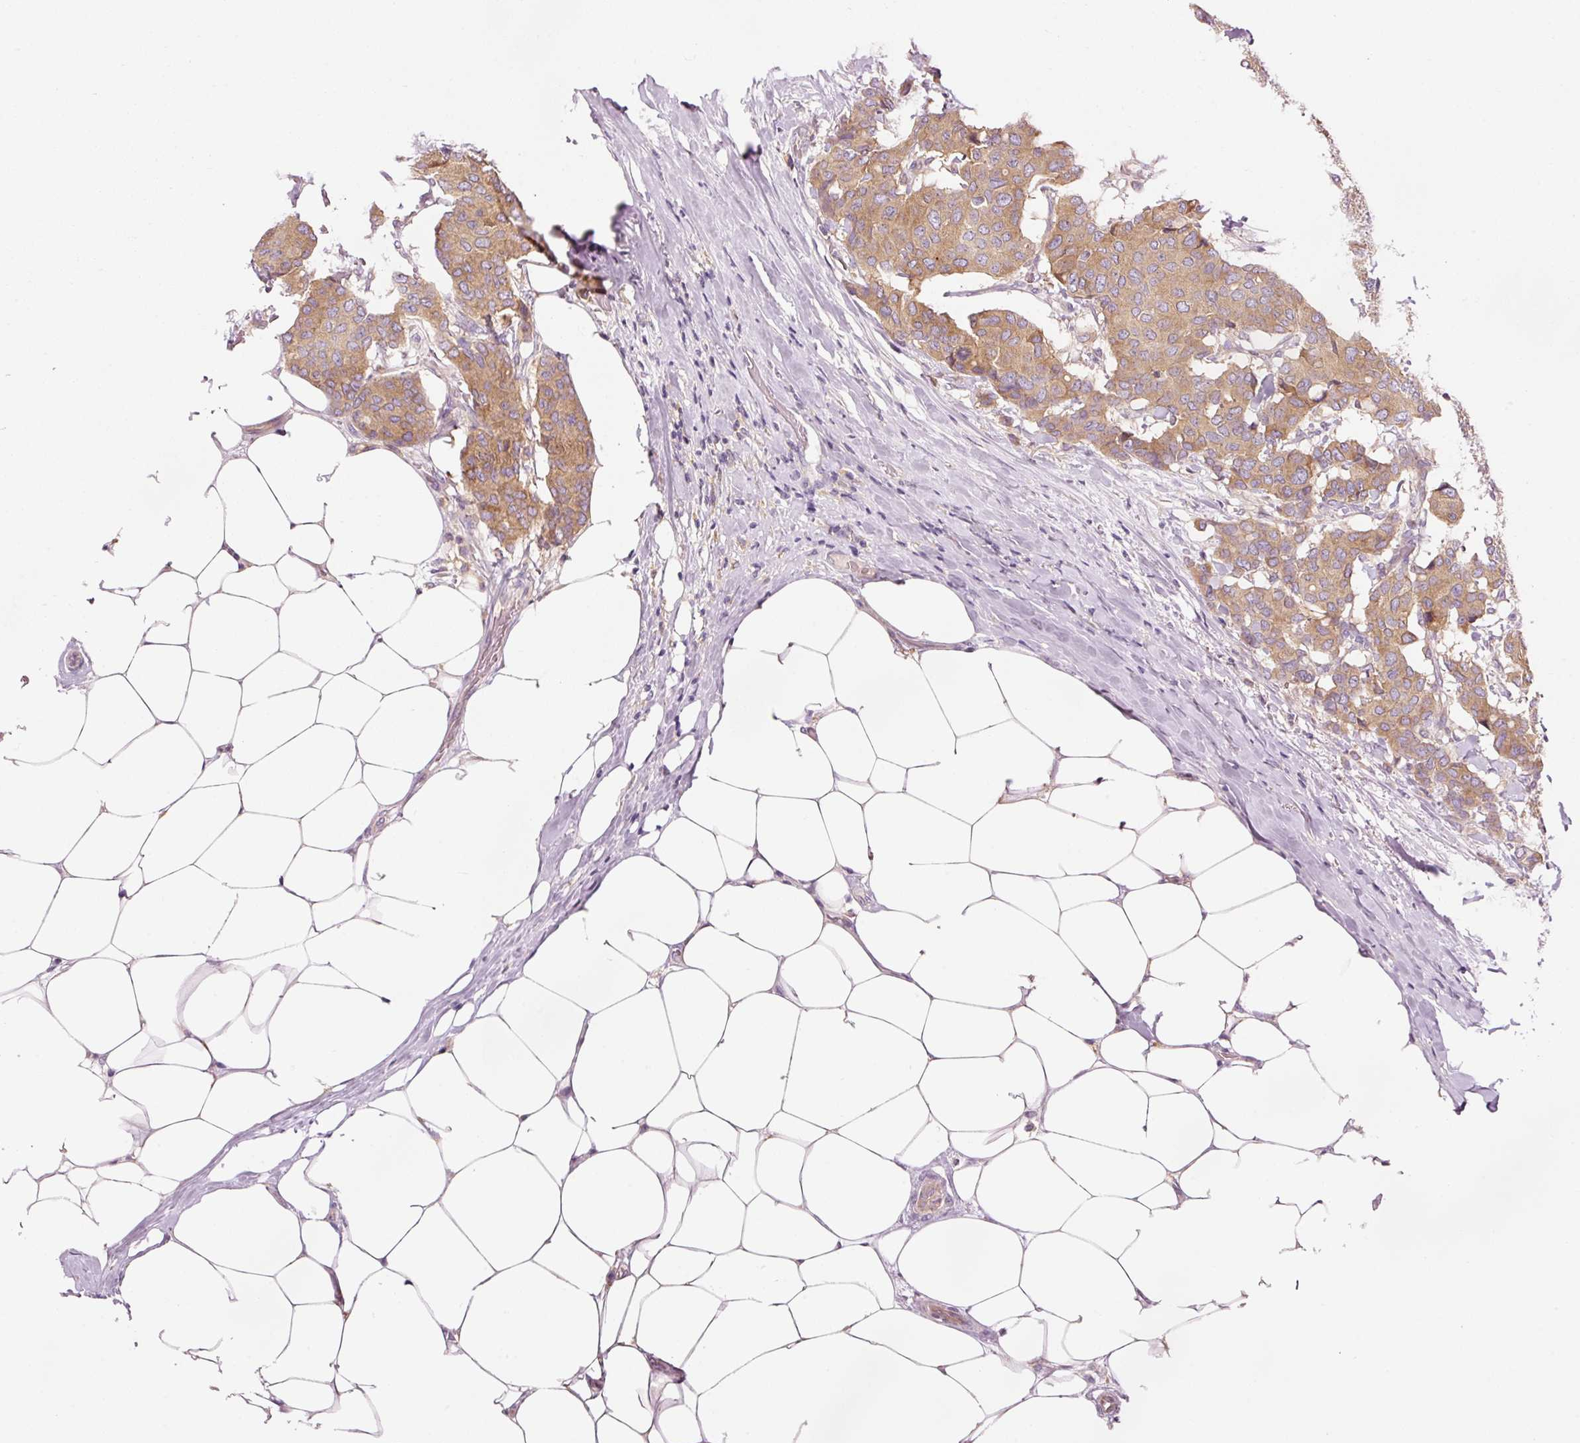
{"staining": {"intensity": "moderate", "quantity": ">75%", "location": "cytoplasmic/membranous"}, "tissue": "breast cancer", "cell_type": "Tumor cells", "image_type": "cancer", "snomed": [{"axis": "morphology", "description": "Duct carcinoma"}, {"axis": "topography", "description": "Breast"}], "caption": "Breast infiltrating ductal carcinoma stained with a protein marker reveals moderate staining in tumor cells.", "gene": "NAPA", "patient": {"sex": "female", "age": 75}}